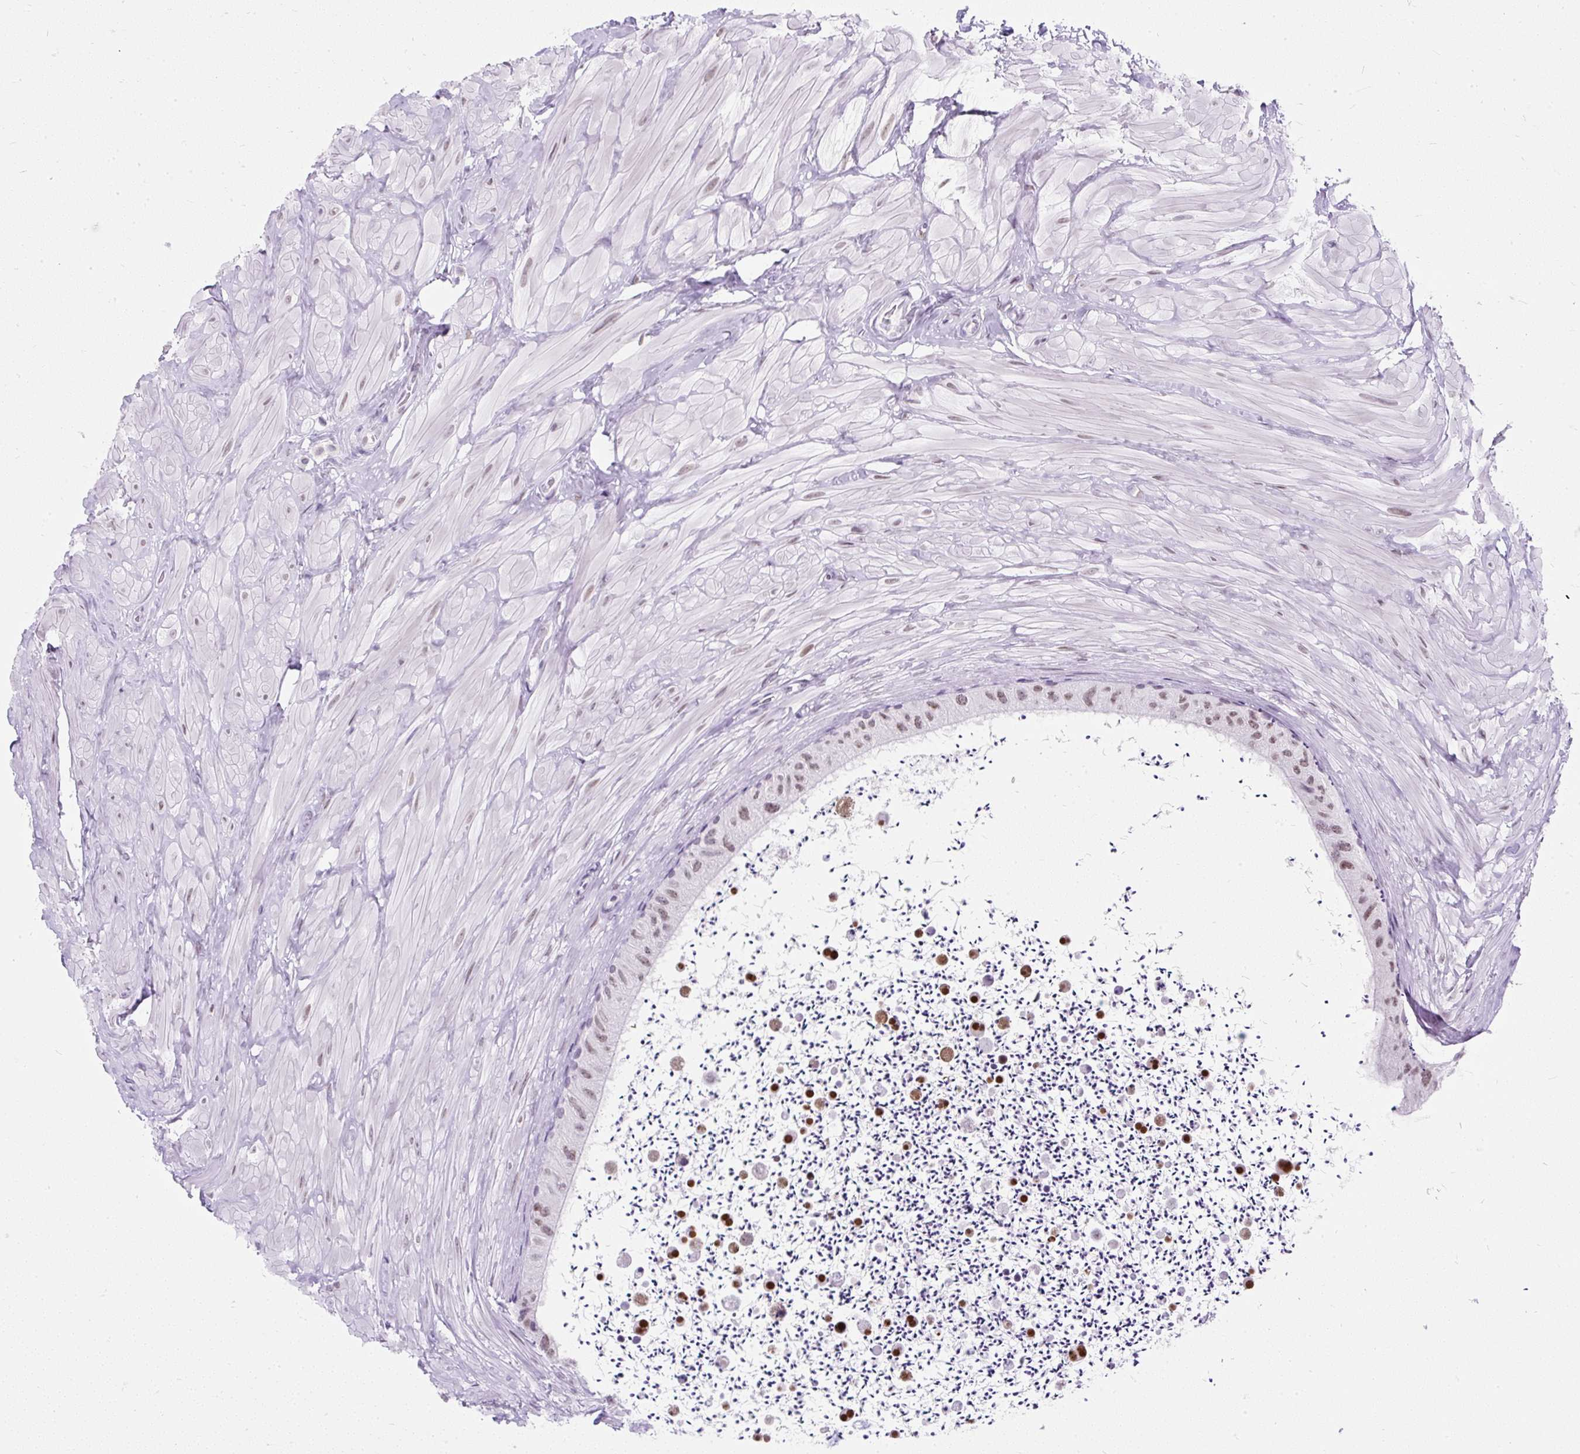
{"staining": {"intensity": "moderate", "quantity": ">75%", "location": "nuclear"}, "tissue": "epididymis", "cell_type": "Glandular cells", "image_type": "normal", "snomed": [{"axis": "morphology", "description": "Normal tissue, NOS"}, {"axis": "topography", "description": "Epididymis"}, {"axis": "topography", "description": "Peripheral nerve tissue"}], "caption": "Immunohistochemistry (DAB (3,3'-diaminobenzidine)) staining of benign human epididymis exhibits moderate nuclear protein expression in about >75% of glandular cells. (DAB (3,3'-diaminobenzidine) IHC, brown staining for protein, blue staining for nuclei).", "gene": "PLCXD2", "patient": {"sex": "male", "age": 32}}